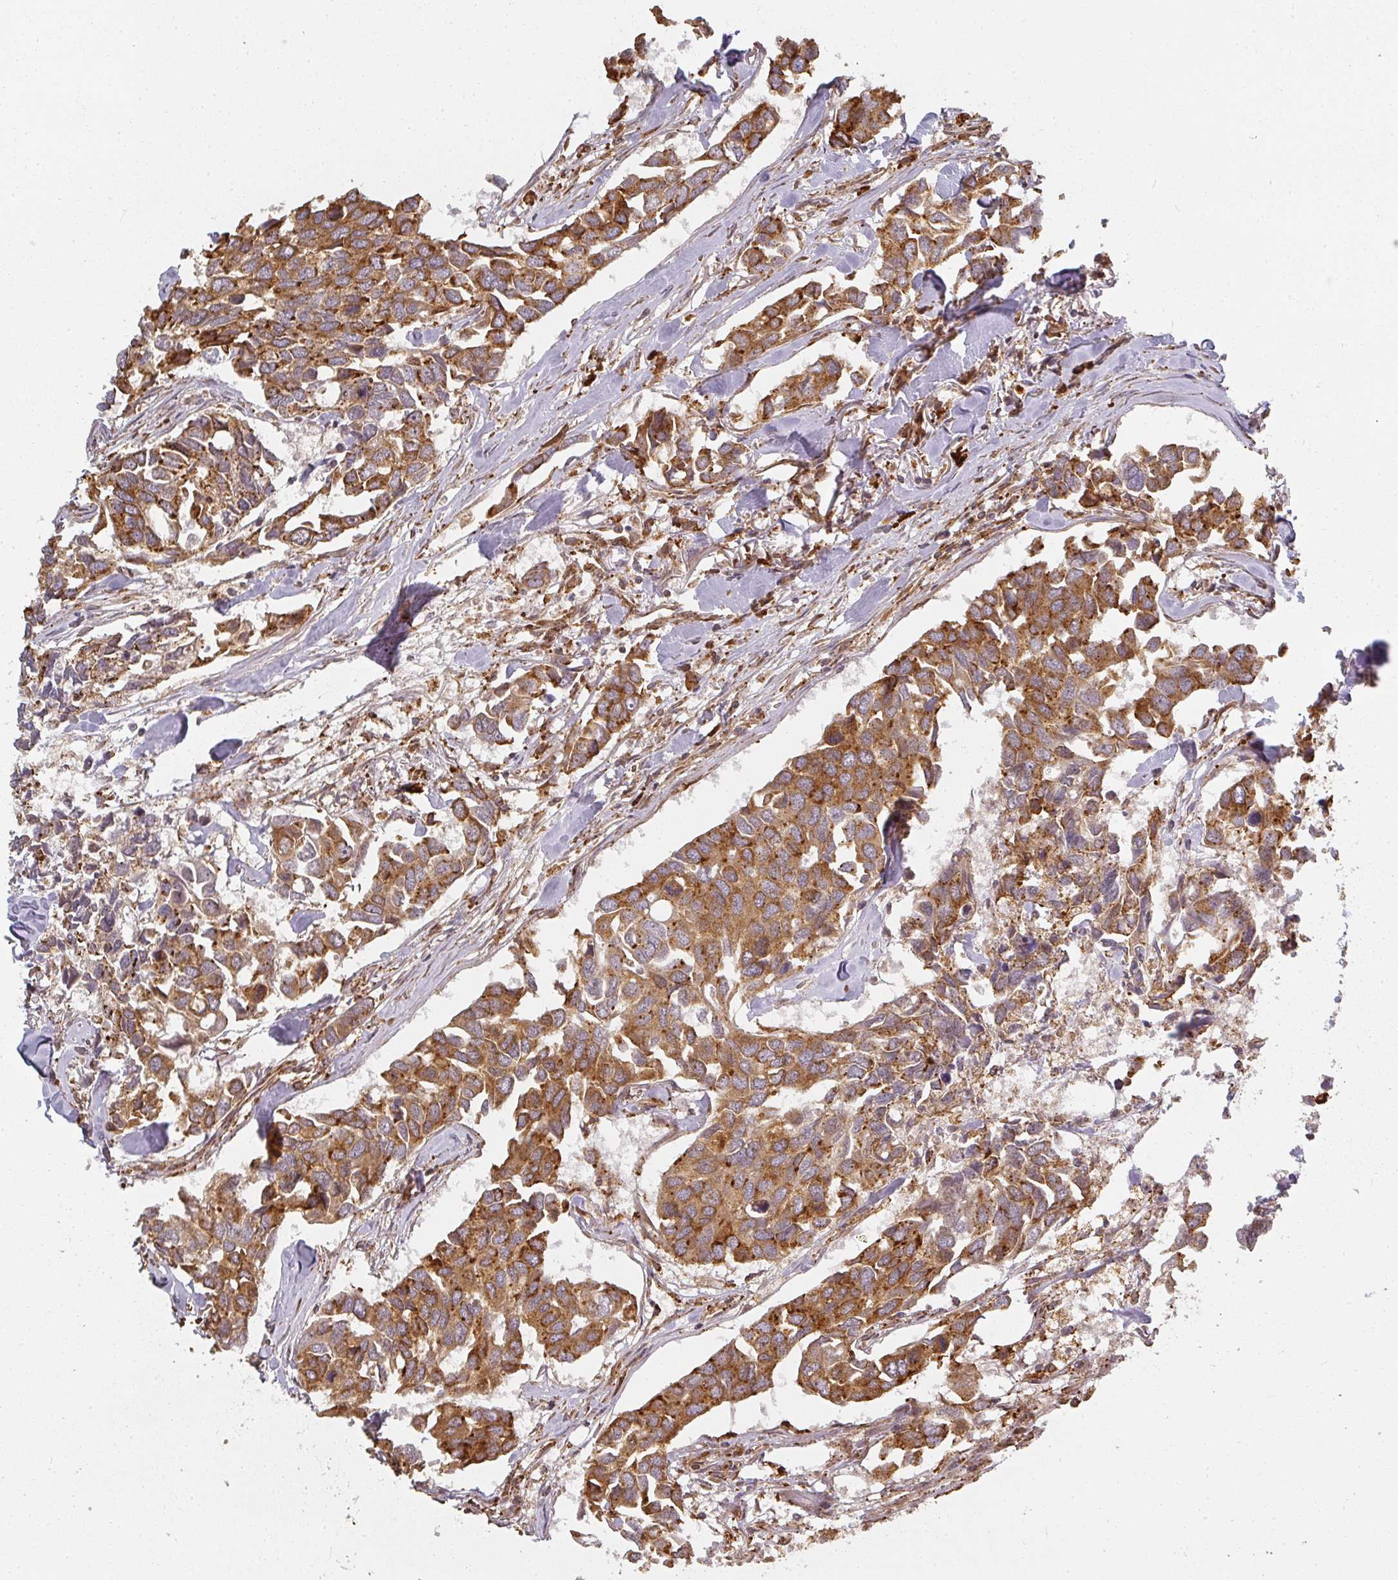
{"staining": {"intensity": "moderate", "quantity": ">75%", "location": "cytoplasmic/membranous"}, "tissue": "breast cancer", "cell_type": "Tumor cells", "image_type": "cancer", "snomed": [{"axis": "morphology", "description": "Duct carcinoma"}, {"axis": "topography", "description": "Breast"}], "caption": "Immunohistochemistry (IHC) (DAB) staining of breast cancer exhibits moderate cytoplasmic/membranous protein expression in approximately >75% of tumor cells. Nuclei are stained in blue.", "gene": "PPP6R3", "patient": {"sex": "female", "age": 83}}